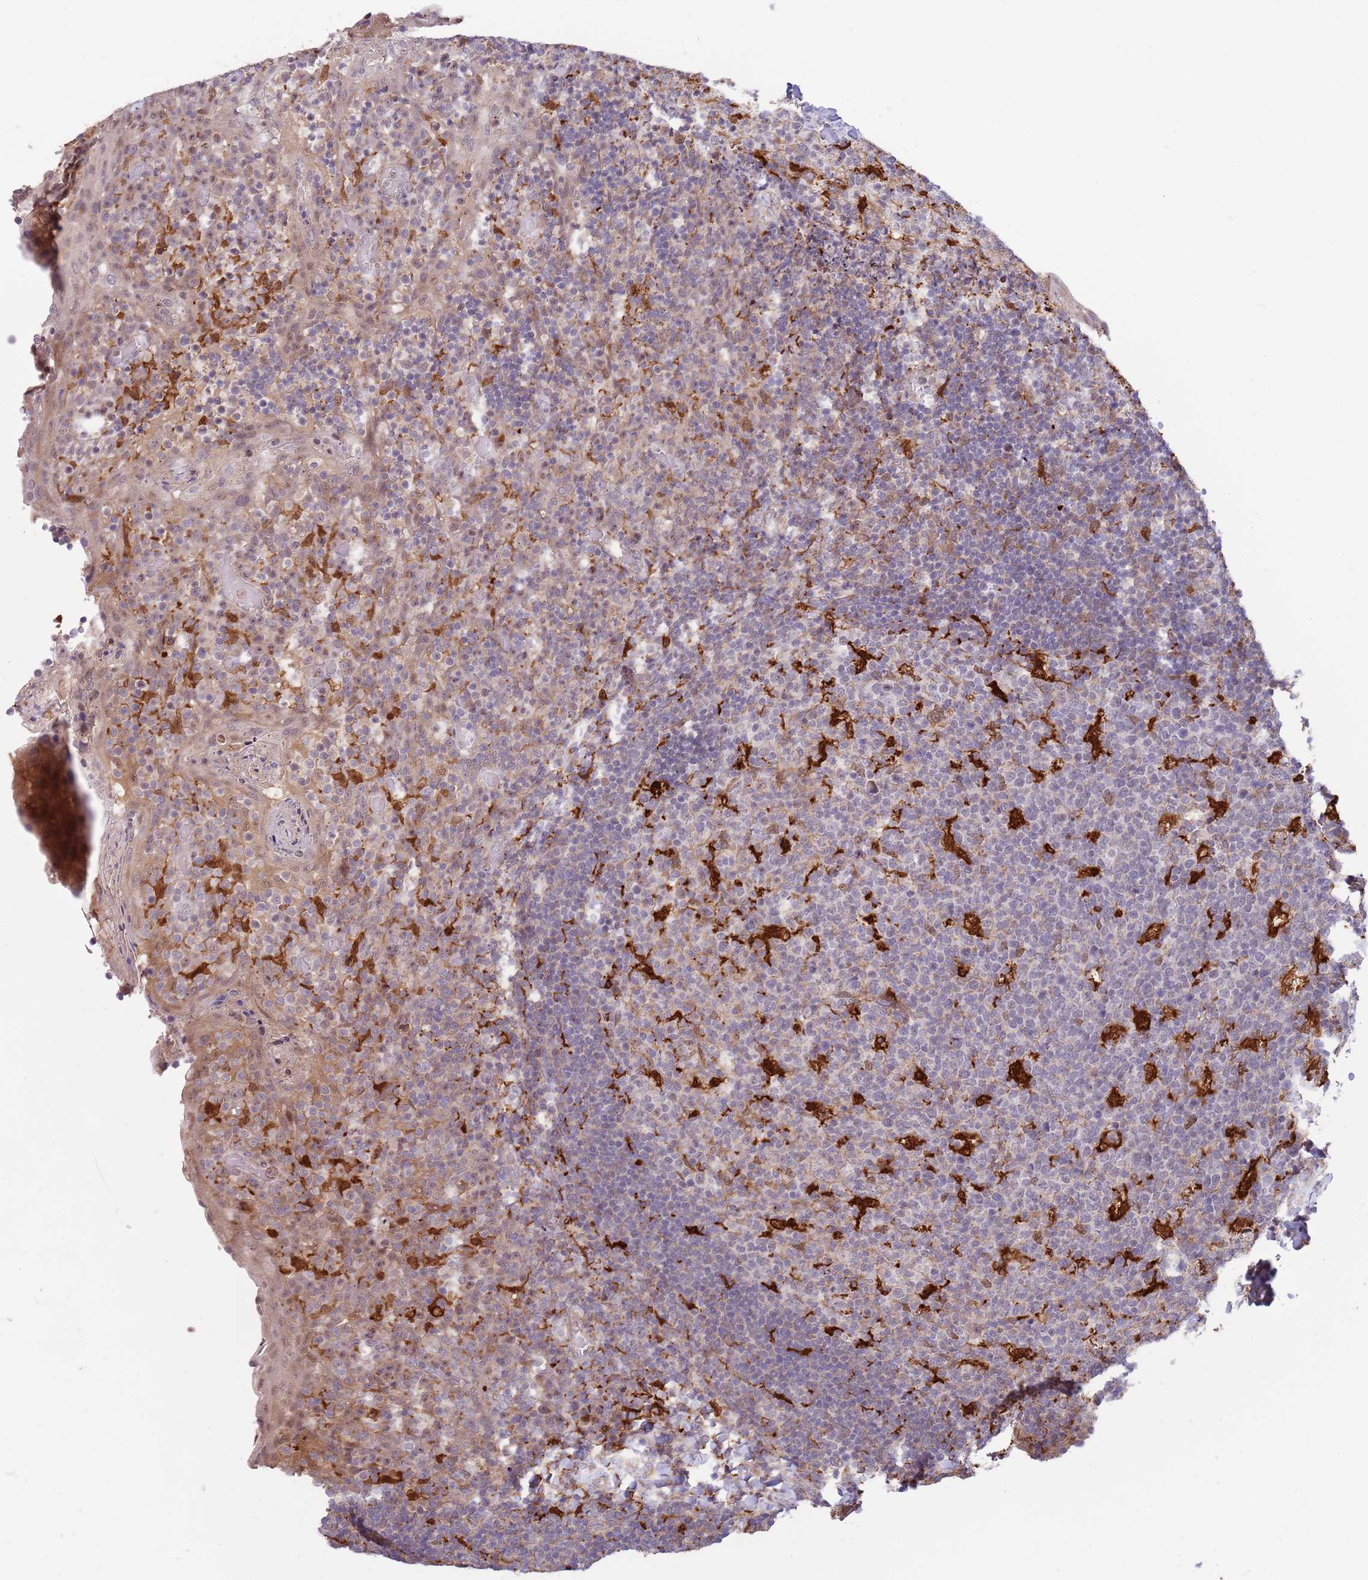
{"staining": {"intensity": "negative", "quantity": "none", "location": "none"}, "tissue": "tonsil", "cell_type": "Germinal center cells", "image_type": "normal", "snomed": [{"axis": "morphology", "description": "Normal tissue, NOS"}, {"axis": "topography", "description": "Tonsil"}], "caption": "A high-resolution histopathology image shows immunohistochemistry staining of normal tonsil, which reveals no significant positivity in germinal center cells. Nuclei are stained in blue.", "gene": "CCNJL", "patient": {"sex": "female", "age": 10}}